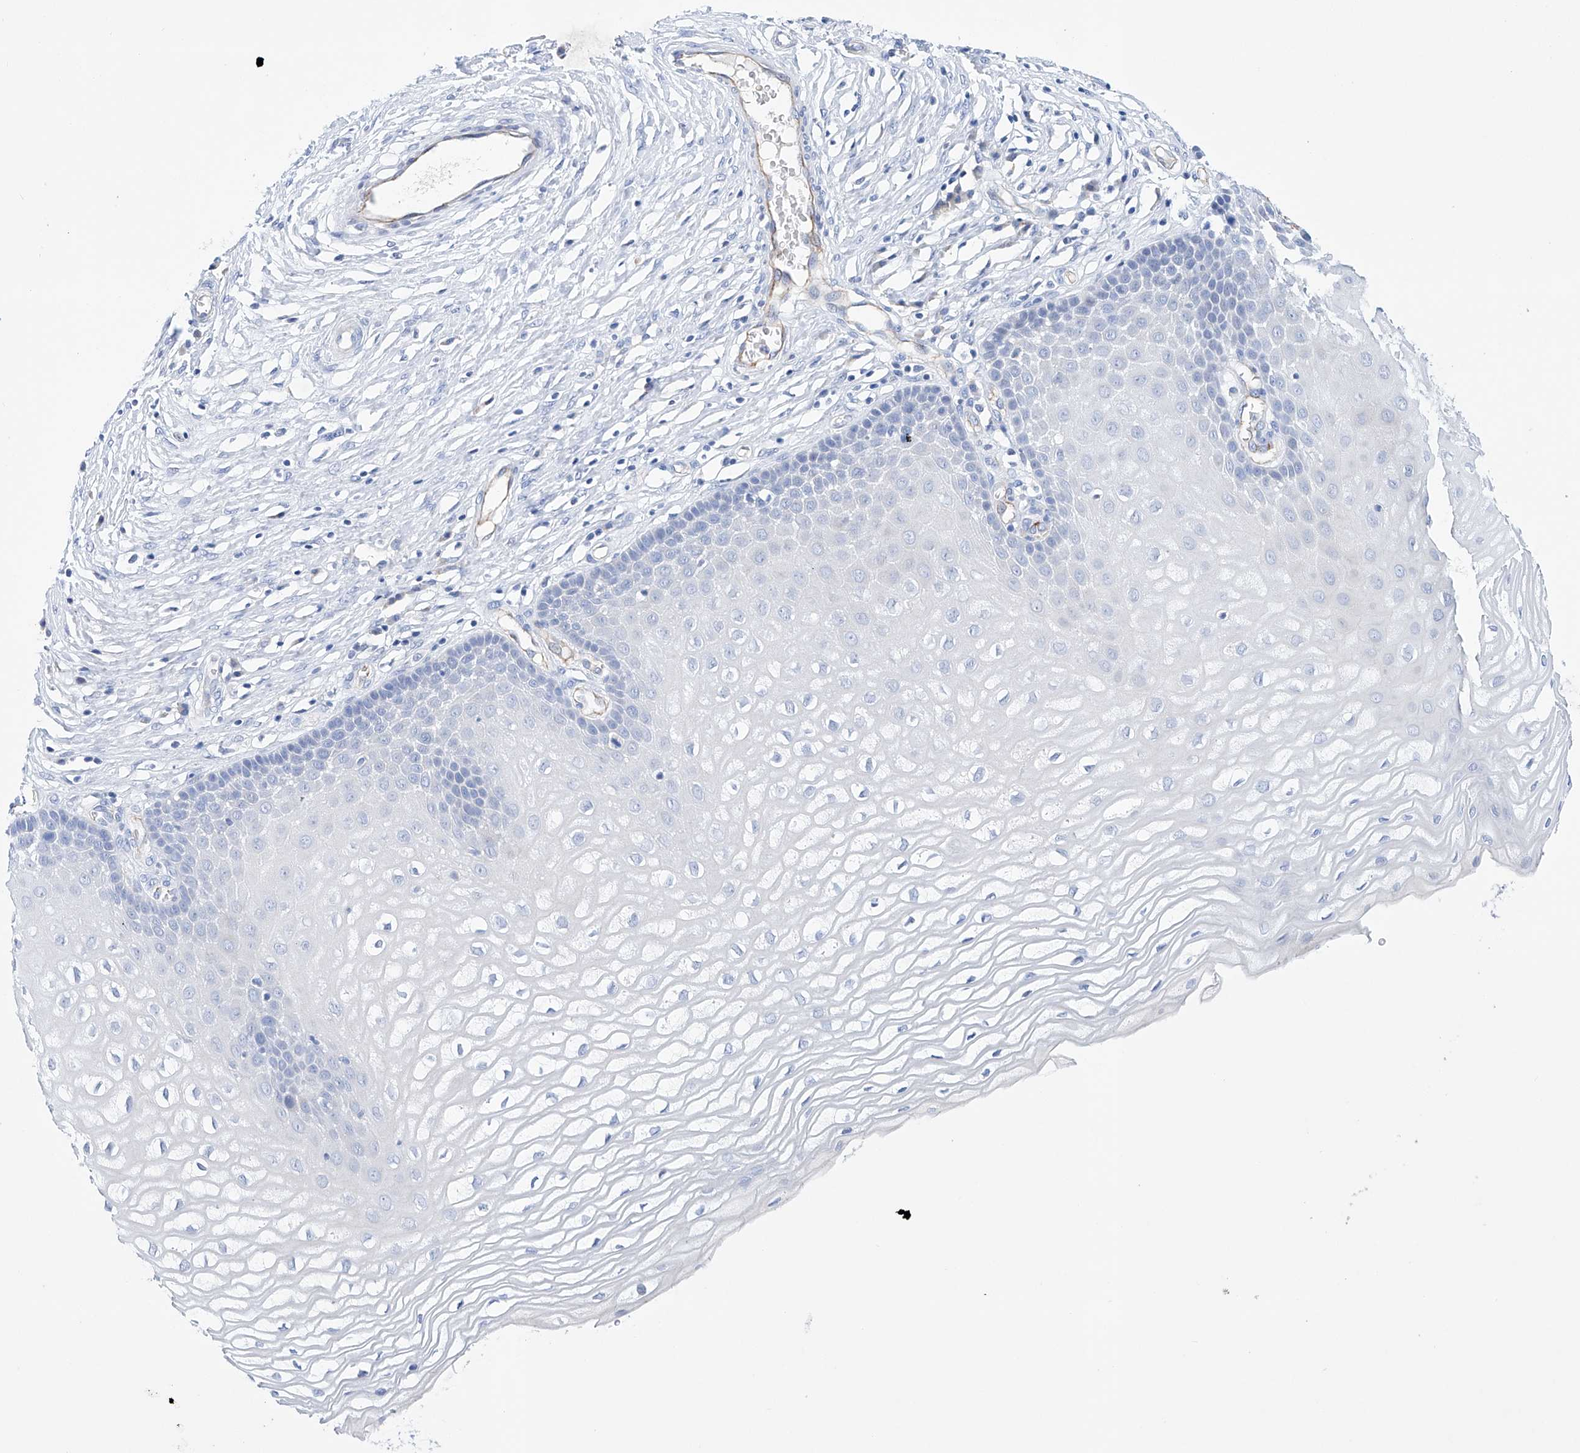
{"staining": {"intensity": "negative", "quantity": "none", "location": "none"}, "tissue": "cervix", "cell_type": "Glandular cells", "image_type": "normal", "snomed": [{"axis": "morphology", "description": "Normal tissue, NOS"}, {"axis": "topography", "description": "Cervix"}], "caption": "High power microscopy histopathology image of an IHC micrograph of normal cervix, revealing no significant staining in glandular cells. (DAB immunohistochemistry, high magnification).", "gene": "ETV7", "patient": {"sex": "female", "age": 55}}